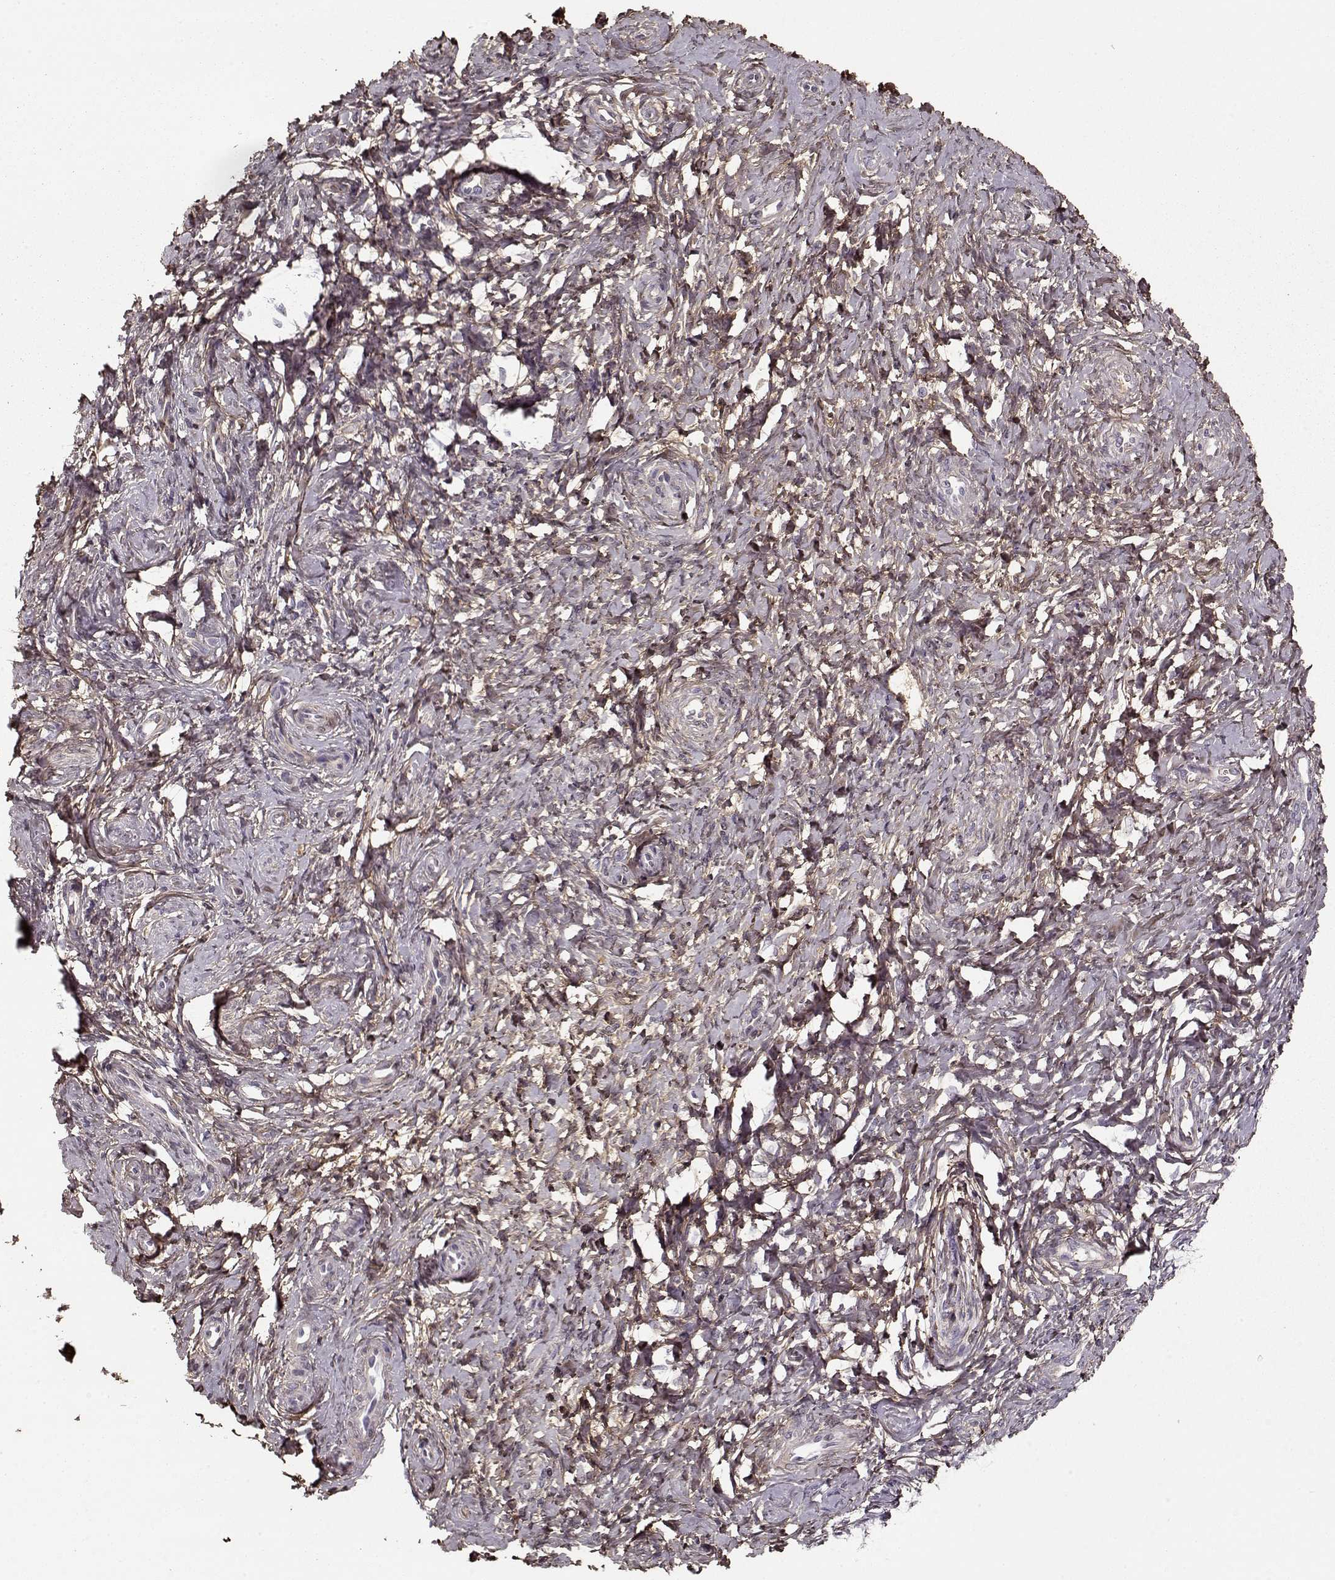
{"staining": {"intensity": "negative", "quantity": "none", "location": "none"}, "tissue": "cervix", "cell_type": "Squamous epithelial cells", "image_type": "normal", "snomed": [{"axis": "morphology", "description": "Normal tissue, NOS"}, {"axis": "topography", "description": "Cervix"}], "caption": "DAB immunohistochemical staining of unremarkable human cervix displays no significant expression in squamous epithelial cells.", "gene": "LUM", "patient": {"sex": "female", "age": 37}}